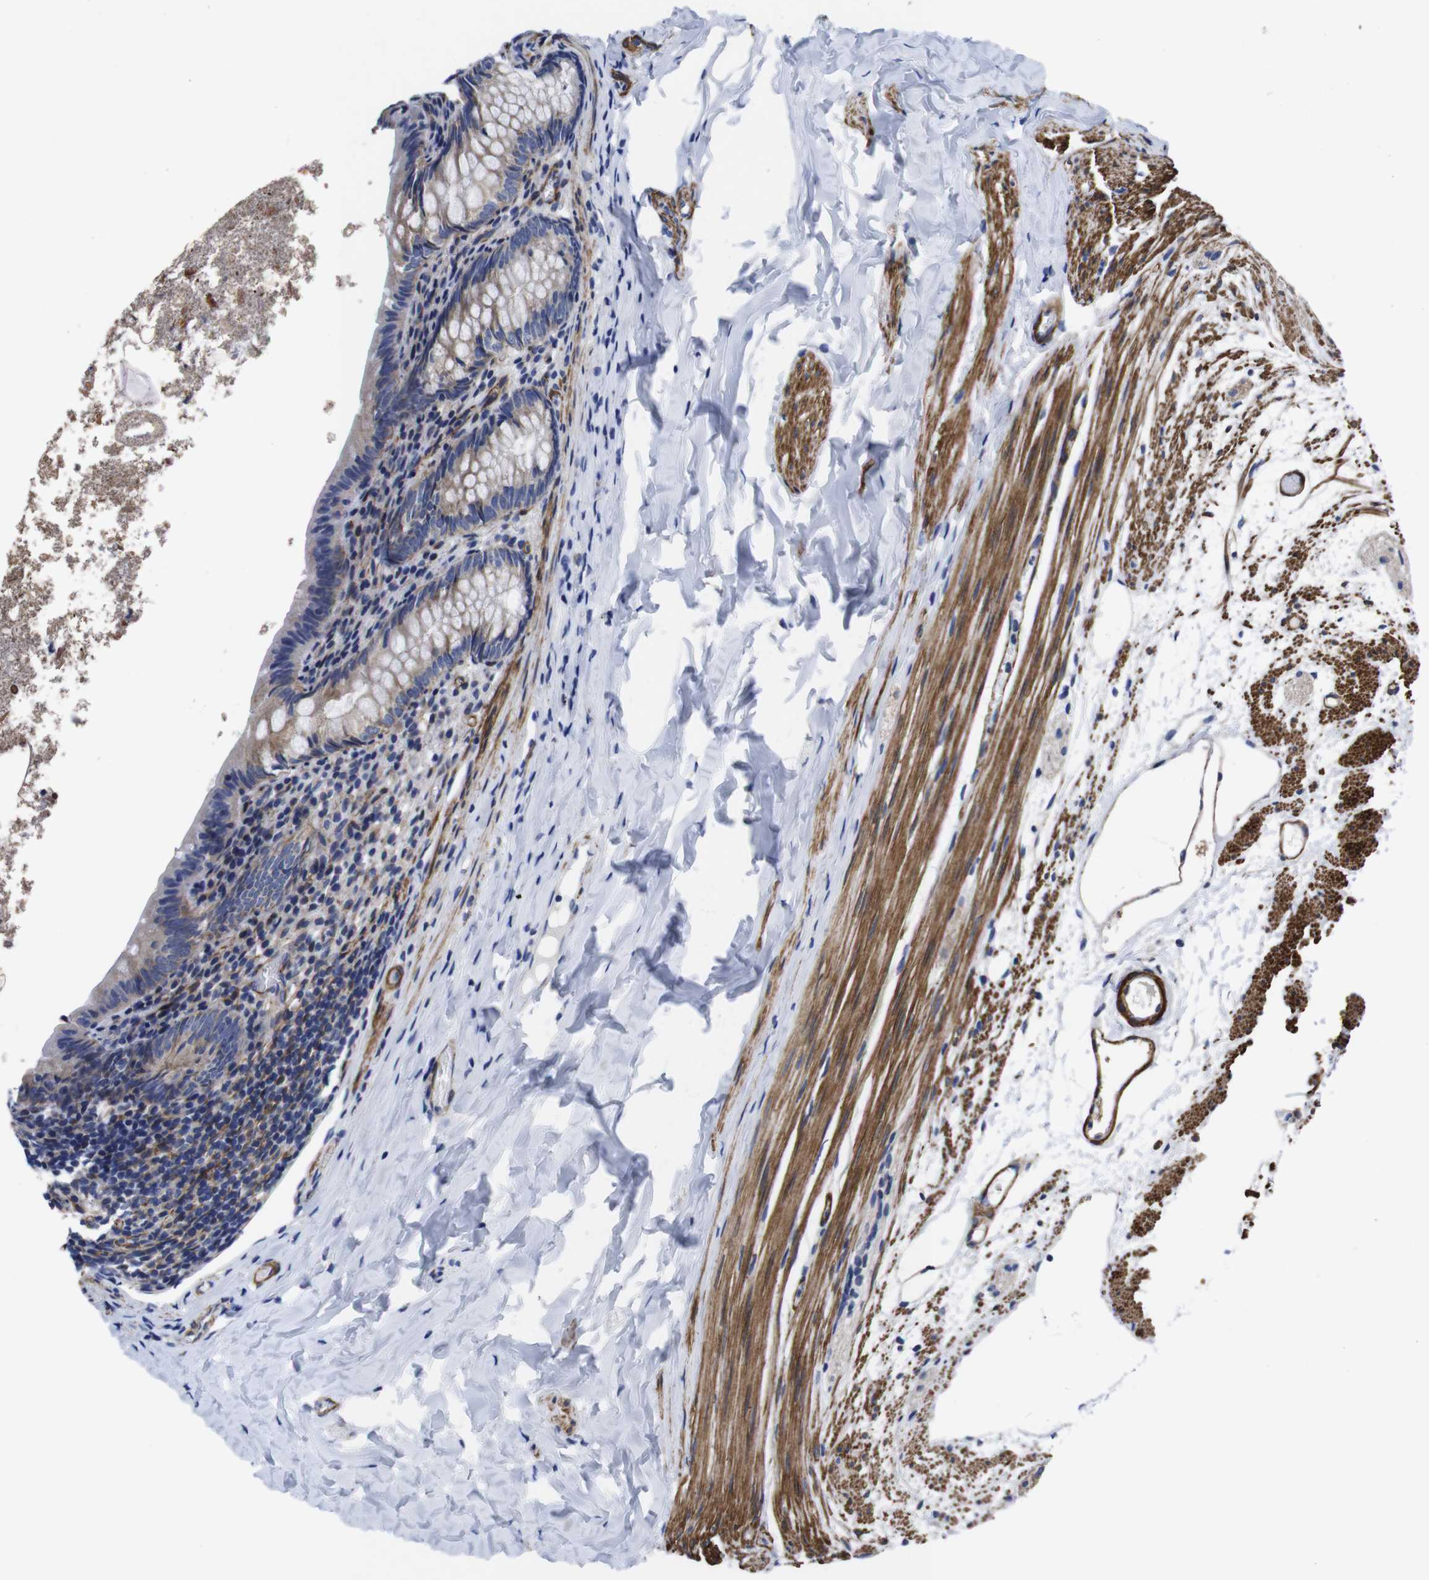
{"staining": {"intensity": "weak", "quantity": "25%-75%", "location": "cytoplasmic/membranous"}, "tissue": "appendix", "cell_type": "Glandular cells", "image_type": "normal", "snomed": [{"axis": "morphology", "description": "Normal tissue, NOS"}, {"axis": "topography", "description": "Appendix"}], "caption": "Immunohistochemical staining of benign appendix displays weak cytoplasmic/membranous protein positivity in approximately 25%-75% of glandular cells.", "gene": "WNT10A", "patient": {"sex": "female", "age": 10}}